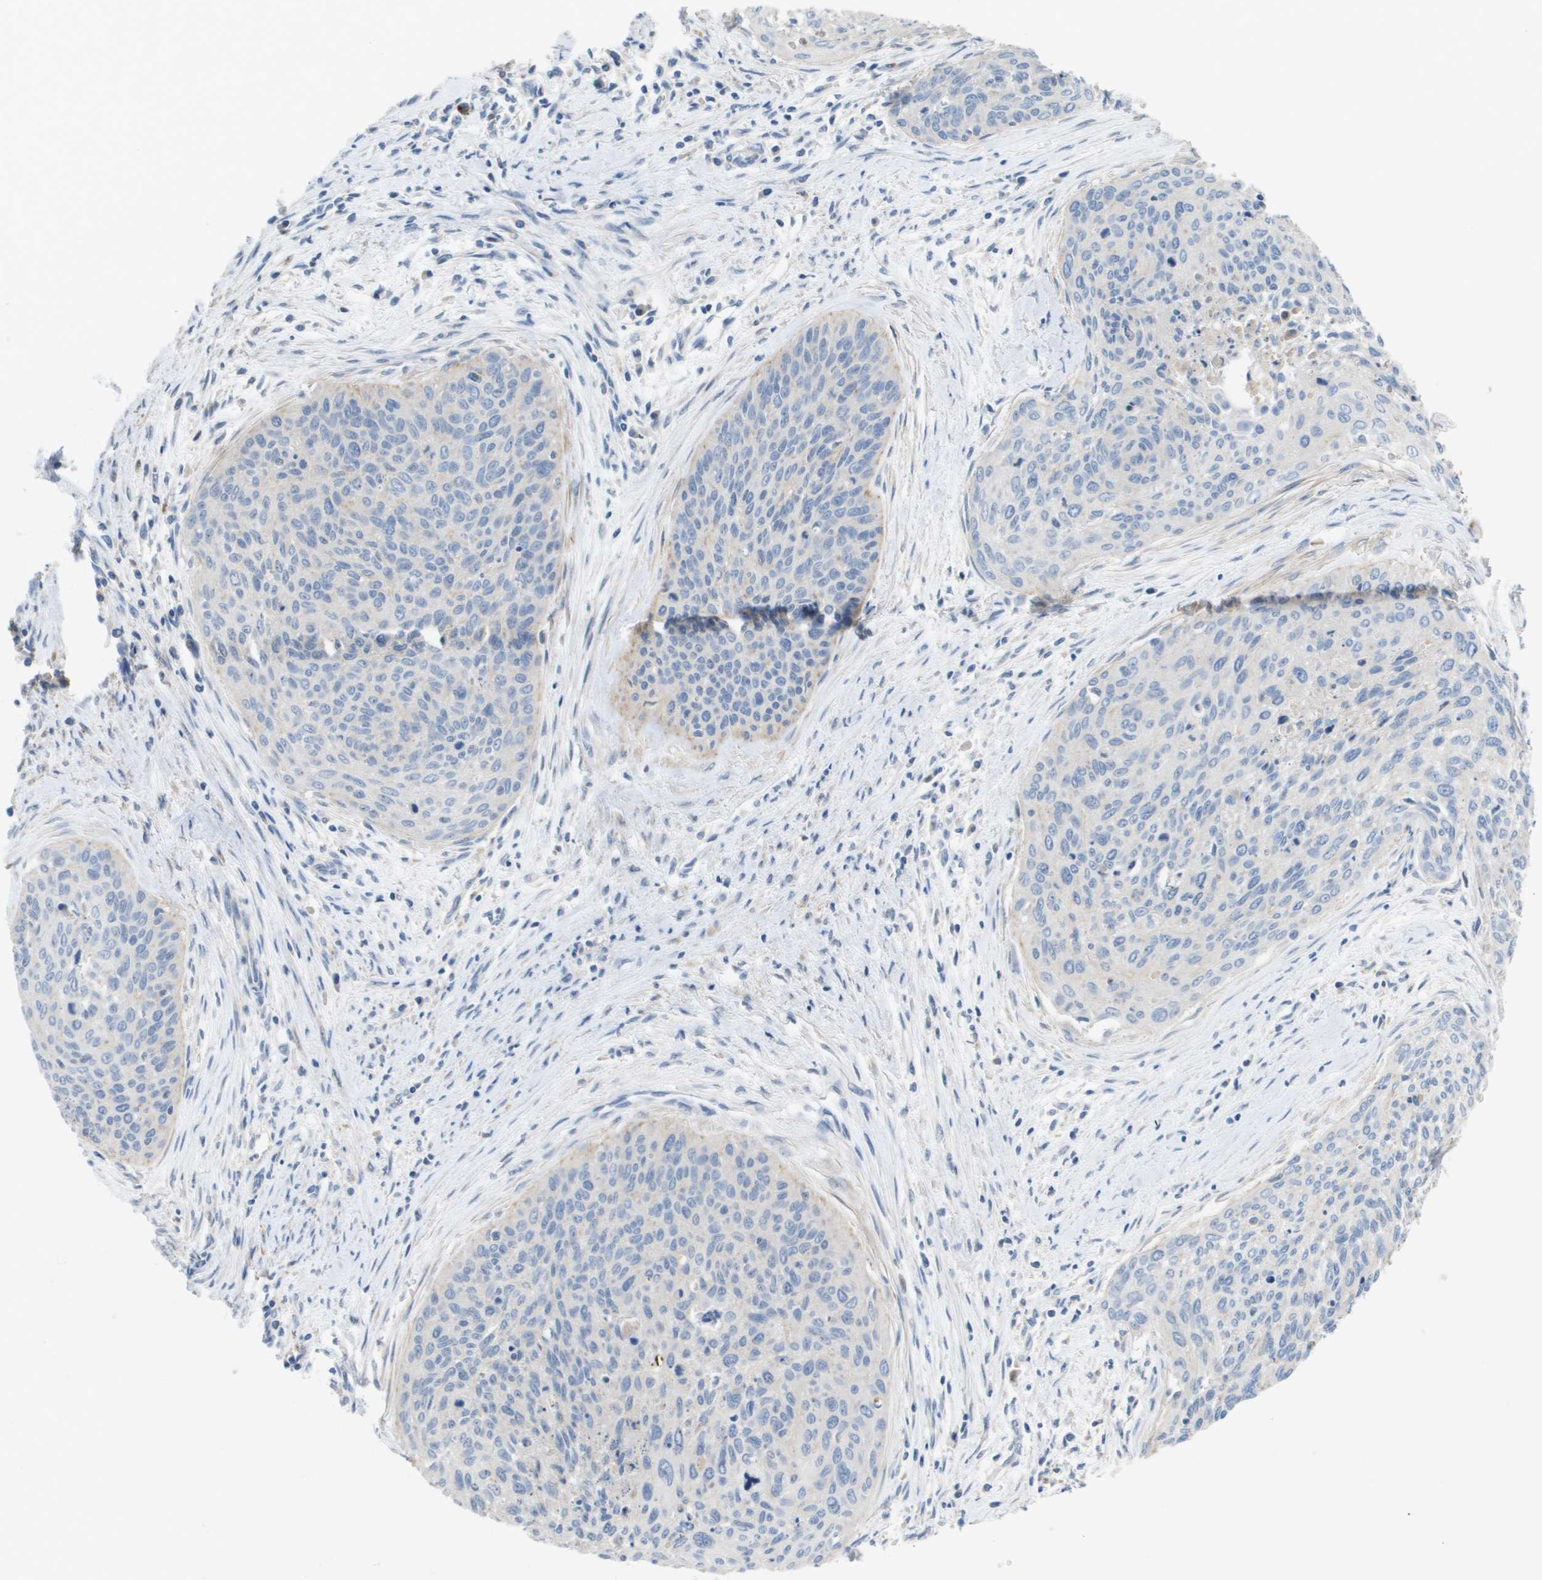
{"staining": {"intensity": "negative", "quantity": "none", "location": "none"}, "tissue": "cervical cancer", "cell_type": "Tumor cells", "image_type": "cancer", "snomed": [{"axis": "morphology", "description": "Squamous cell carcinoma, NOS"}, {"axis": "topography", "description": "Cervix"}], "caption": "Tumor cells are negative for brown protein staining in cervical cancer.", "gene": "B3GNT5", "patient": {"sex": "female", "age": 55}}